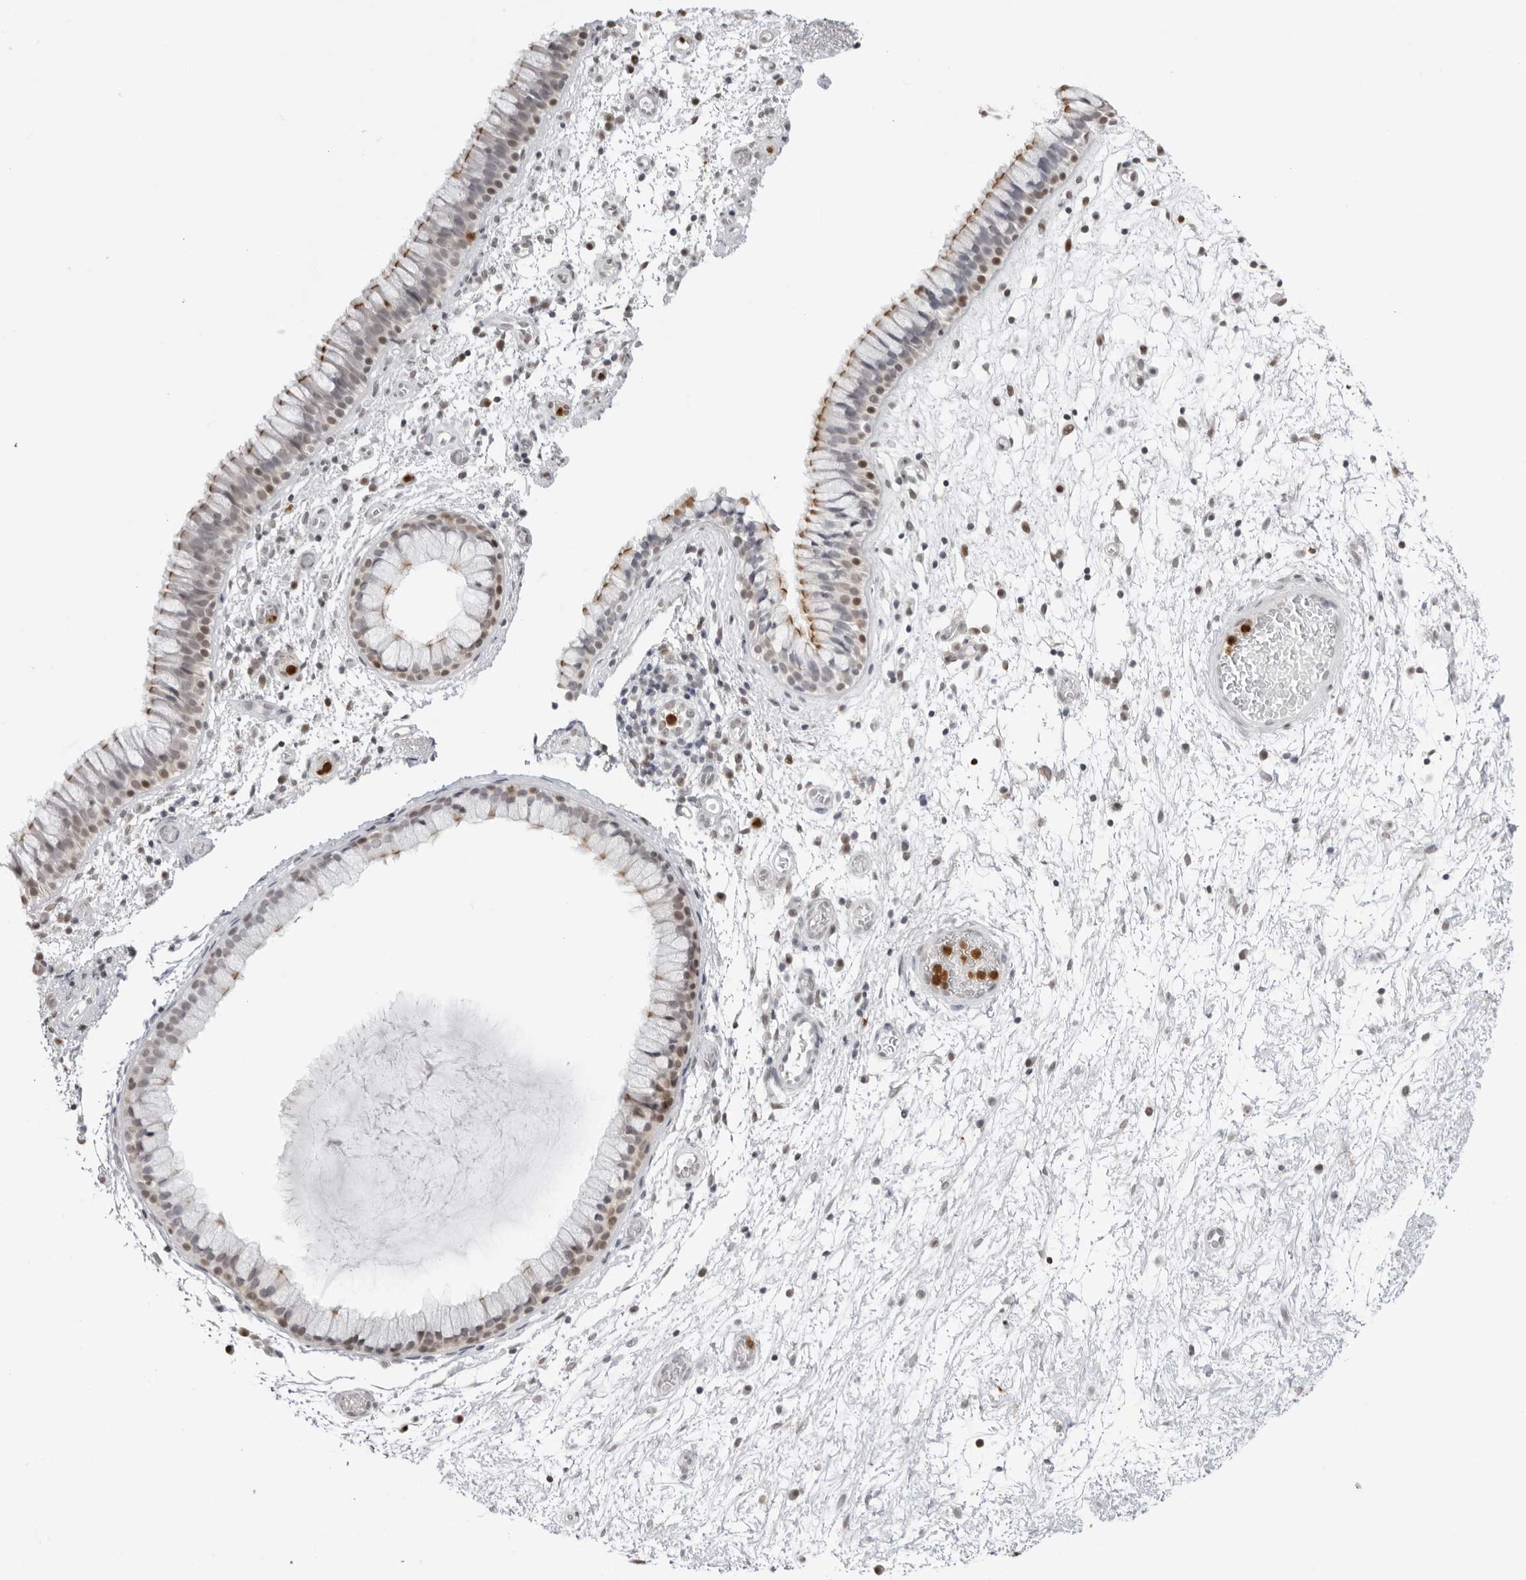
{"staining": {"intensity": "moderate", "quantity": "<25%", "location": "cytoplasmic/membranous,nuclear"}, "tissue": "nasopharynx", "cell_type": "Respiratory epithelial cells", "image_type": "normal", "snomed": [{"axis": "morphology", "description": "Normal tissue, NOS"}, {"axis": "morphology", "description": "Inflammation, NOS"}, {"axis": "topography", "description": "Nasopharynx"}], "caption": "Brown immunohistochemical staining in normal human nasopharynx exhibits moderate cytoplasmic/membranous,nuclear staining in approximately <25% of respiratory epithelial cells.", "gene": "RNF146", "patient": {"sex": "male", "age": 48}}